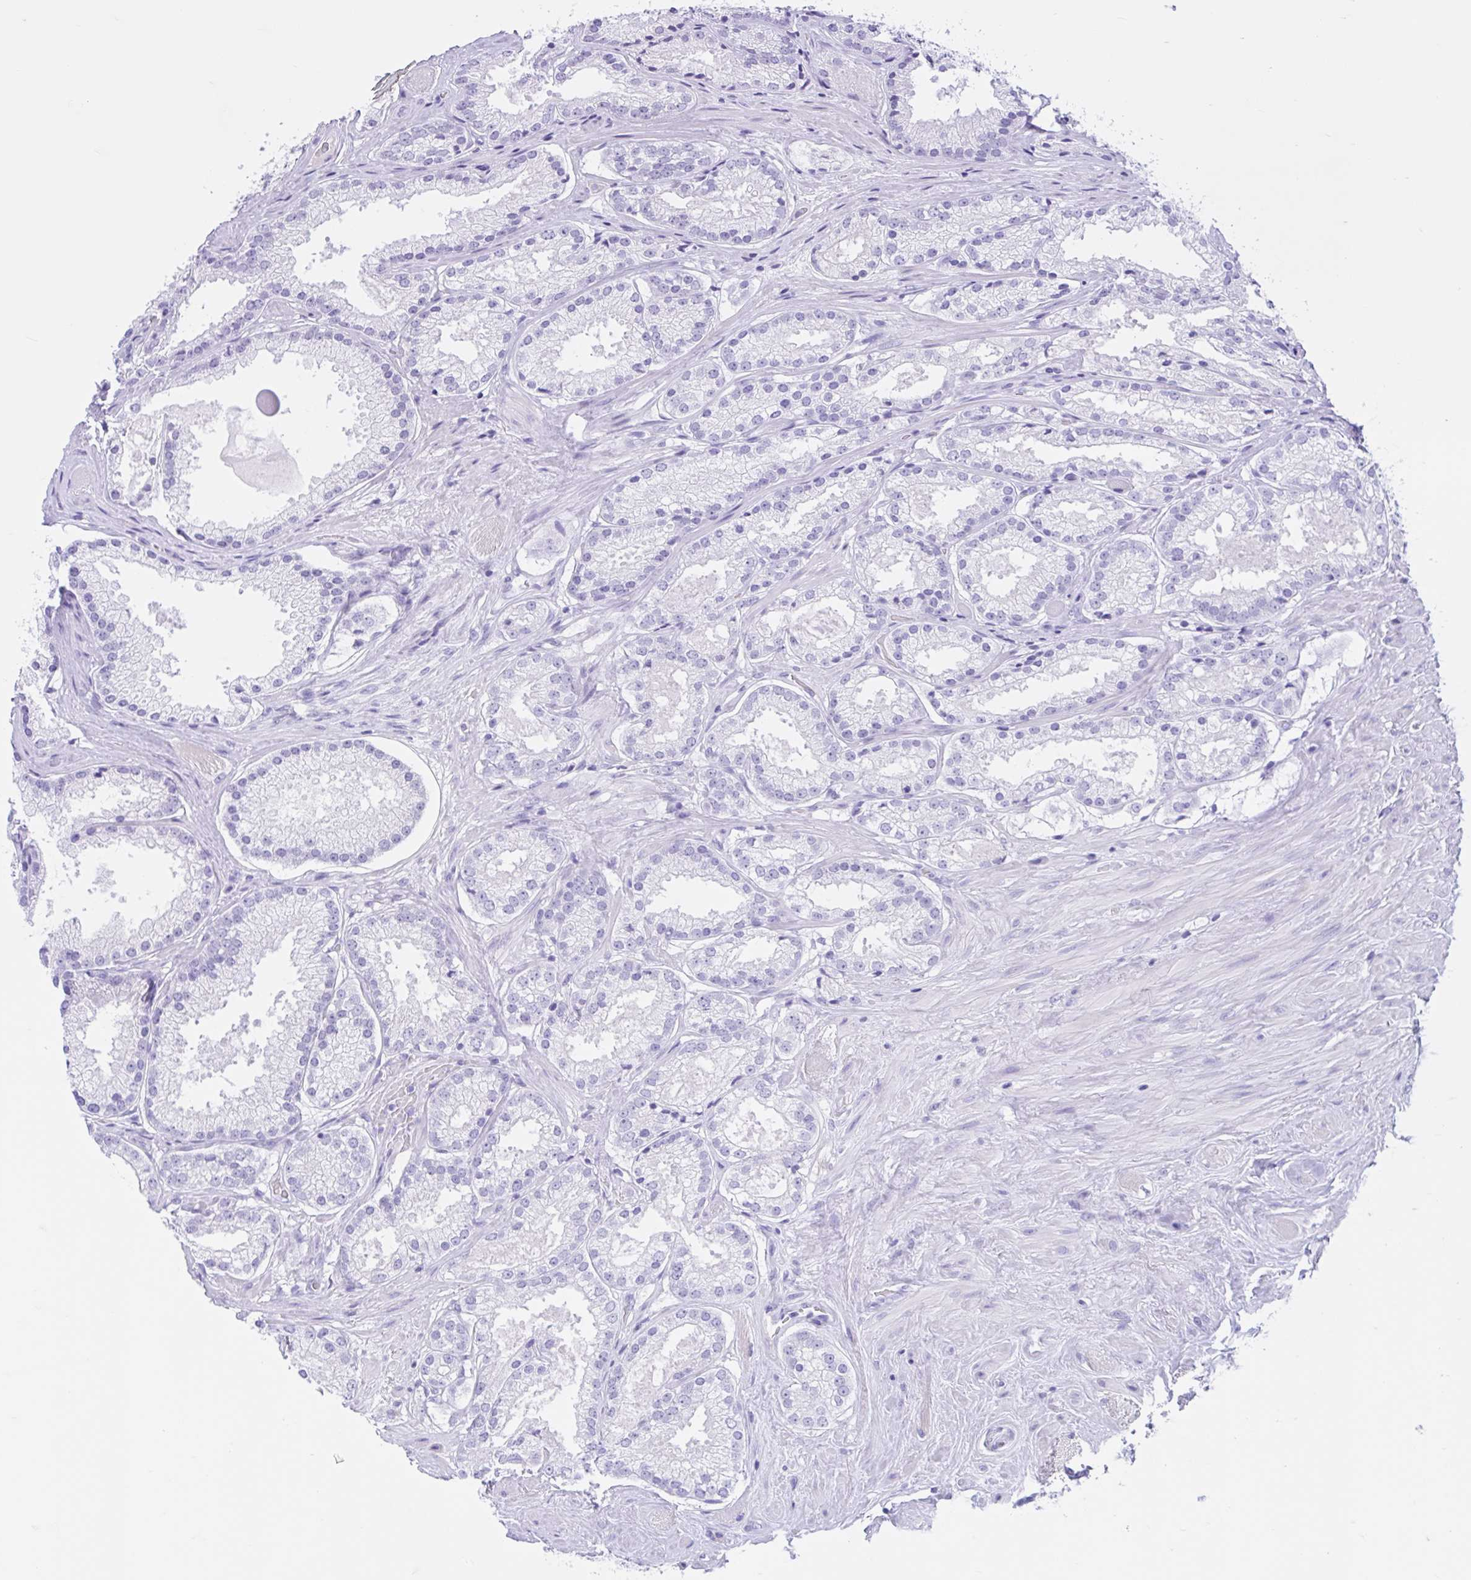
{"staining": {"intensity": "negative", "quantity": "none", "location": "none"}, "tissue": "prostate cancer", "cell_type": "Tumor cells", "image_type": "cancer", "snomed": [{"axis": "morphology", "description": "Adenocarcinoma, High grade"}, {"axis": "topography", "description": "Prostate"}], "caption": "Immunohistochemistry (IHC) micrograph of prostate cancer (high-grade adenocarcinoma) stained for a protein (brown), which reveals no staining in tumor cells. Nuclei are stained in blue.", "gene": "ZNF319", "patient": {"sex": "male", "age": 68}}